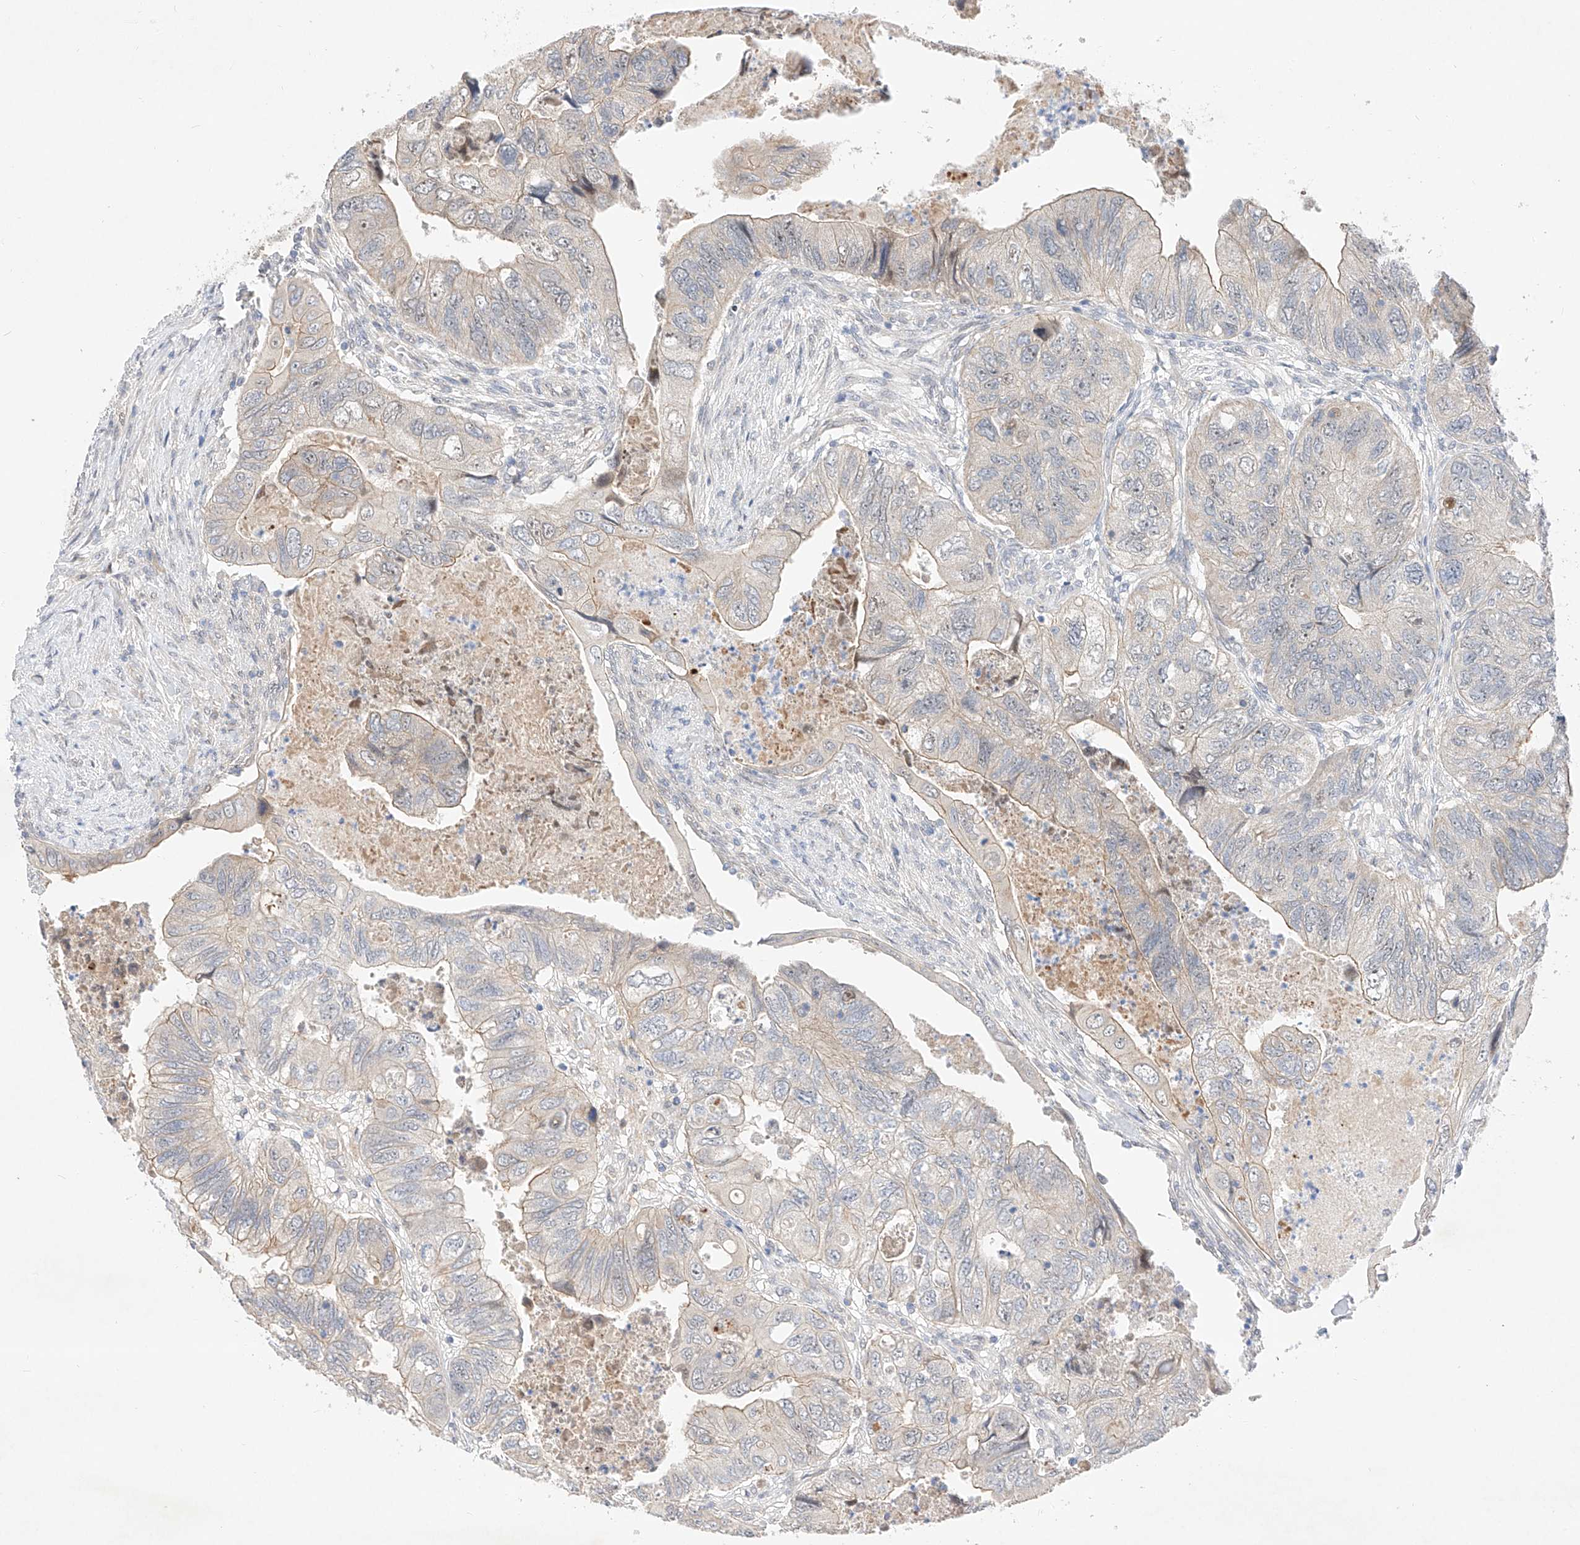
{"staining": {"intensity": "weak", "quantity": "<25%", "location": "cytoplasmic/membranous"}, "tissue": "colorectal cancer", "cell_type": "Tumor cells", "image_type": "cancer", "snomed": [{"axis": "morphology", "description": "Adenocarcinoma, NOS"}, {"axis": "topography", "description": "Rectum"}], "caption": "There is no significant staining in tumor cells of colorectal cancer. (Immunohistochemistry, brightfield microscopy, high magnification).", "gene": "IL22RA2", "patient": {"sex": "male", "age": 63}}